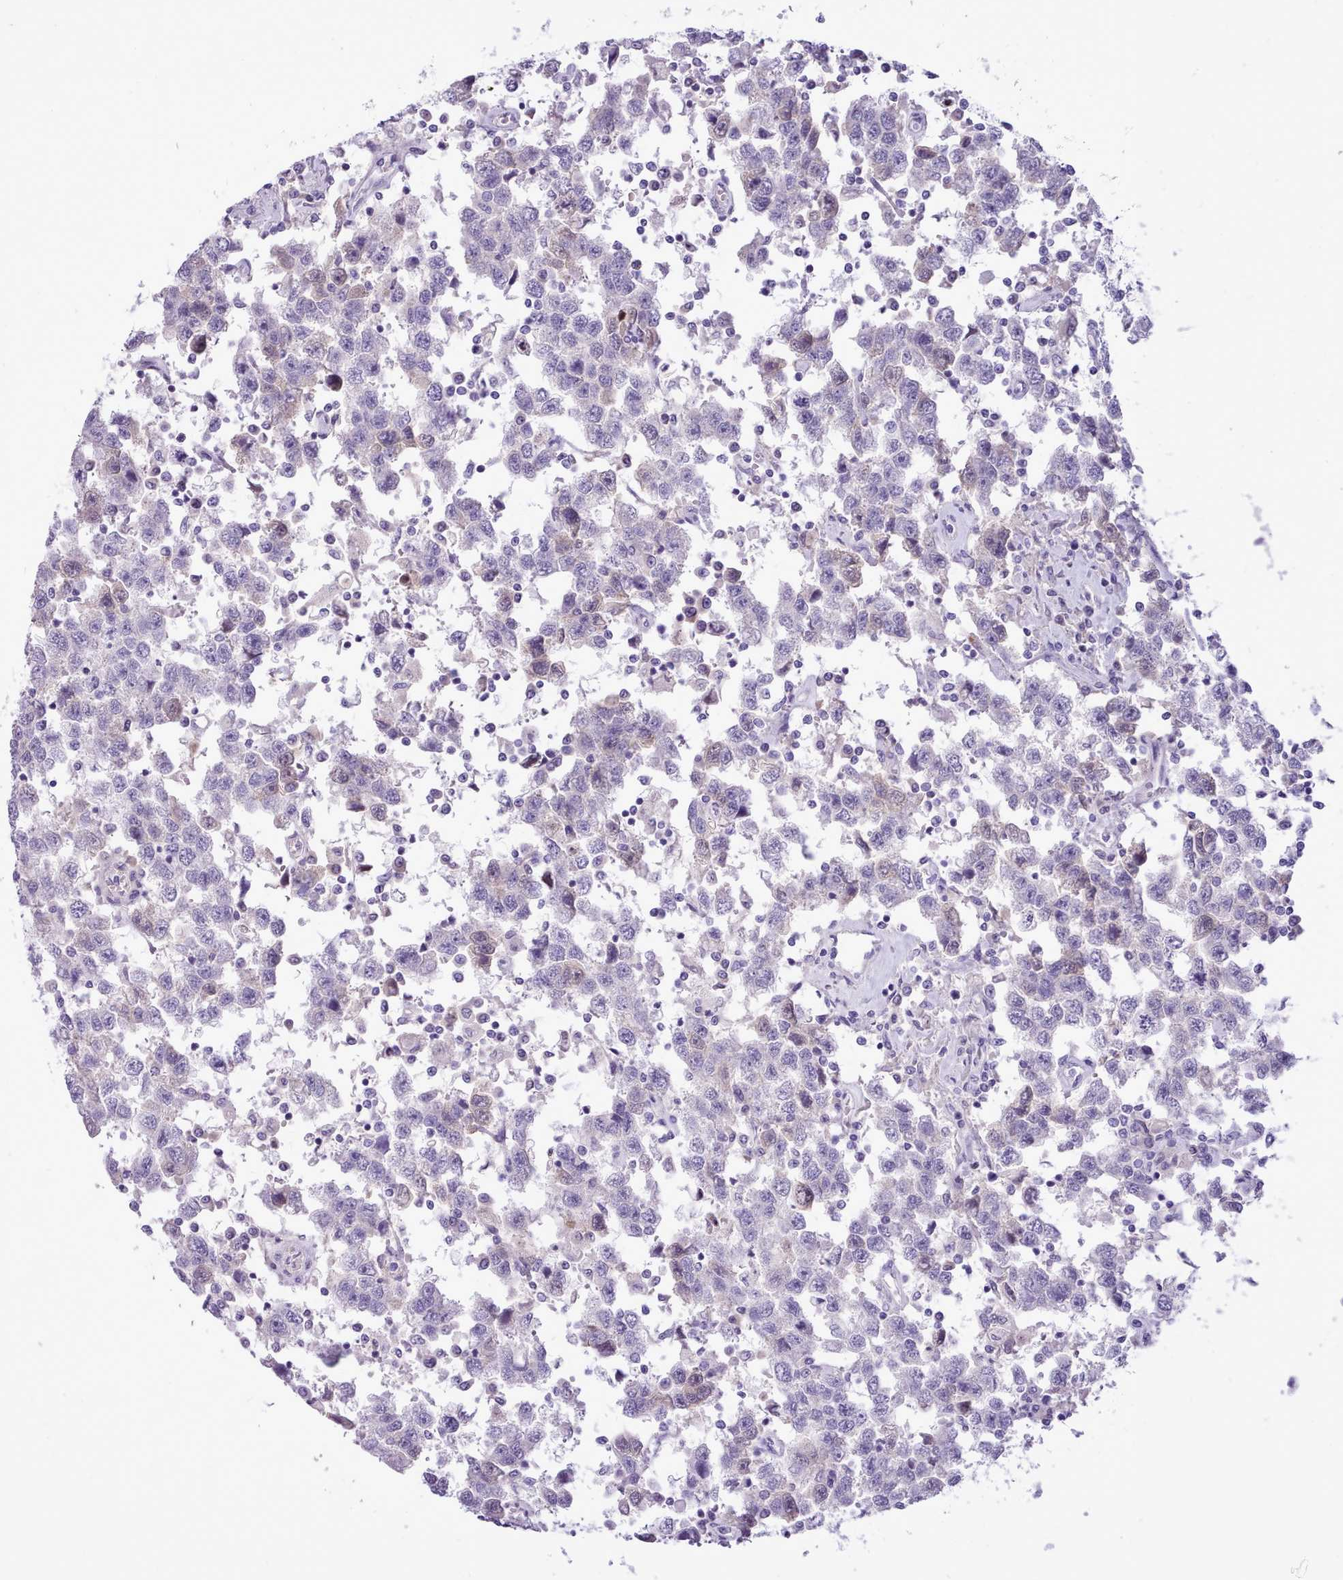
{"staining": {"intensity": "negative", "quantity": "none", "location": "none"}, "tissue": "testis cancer", "cell_type": "Tumor cells", "image_type": "cancer", "snomed": [{"axis": "morphology", "description": "Seminoma, NOS"}, {"axis": "topography", "description": "Testis"}], "caption": "This histopathology image is of testis seminoma stained with IHC to label a protein in brown with the nuclei are counter-stained blue. There is no staining in tumor cells.", "gene": "CYP2A13", "patient": {"sex": "male", "age": 41}}